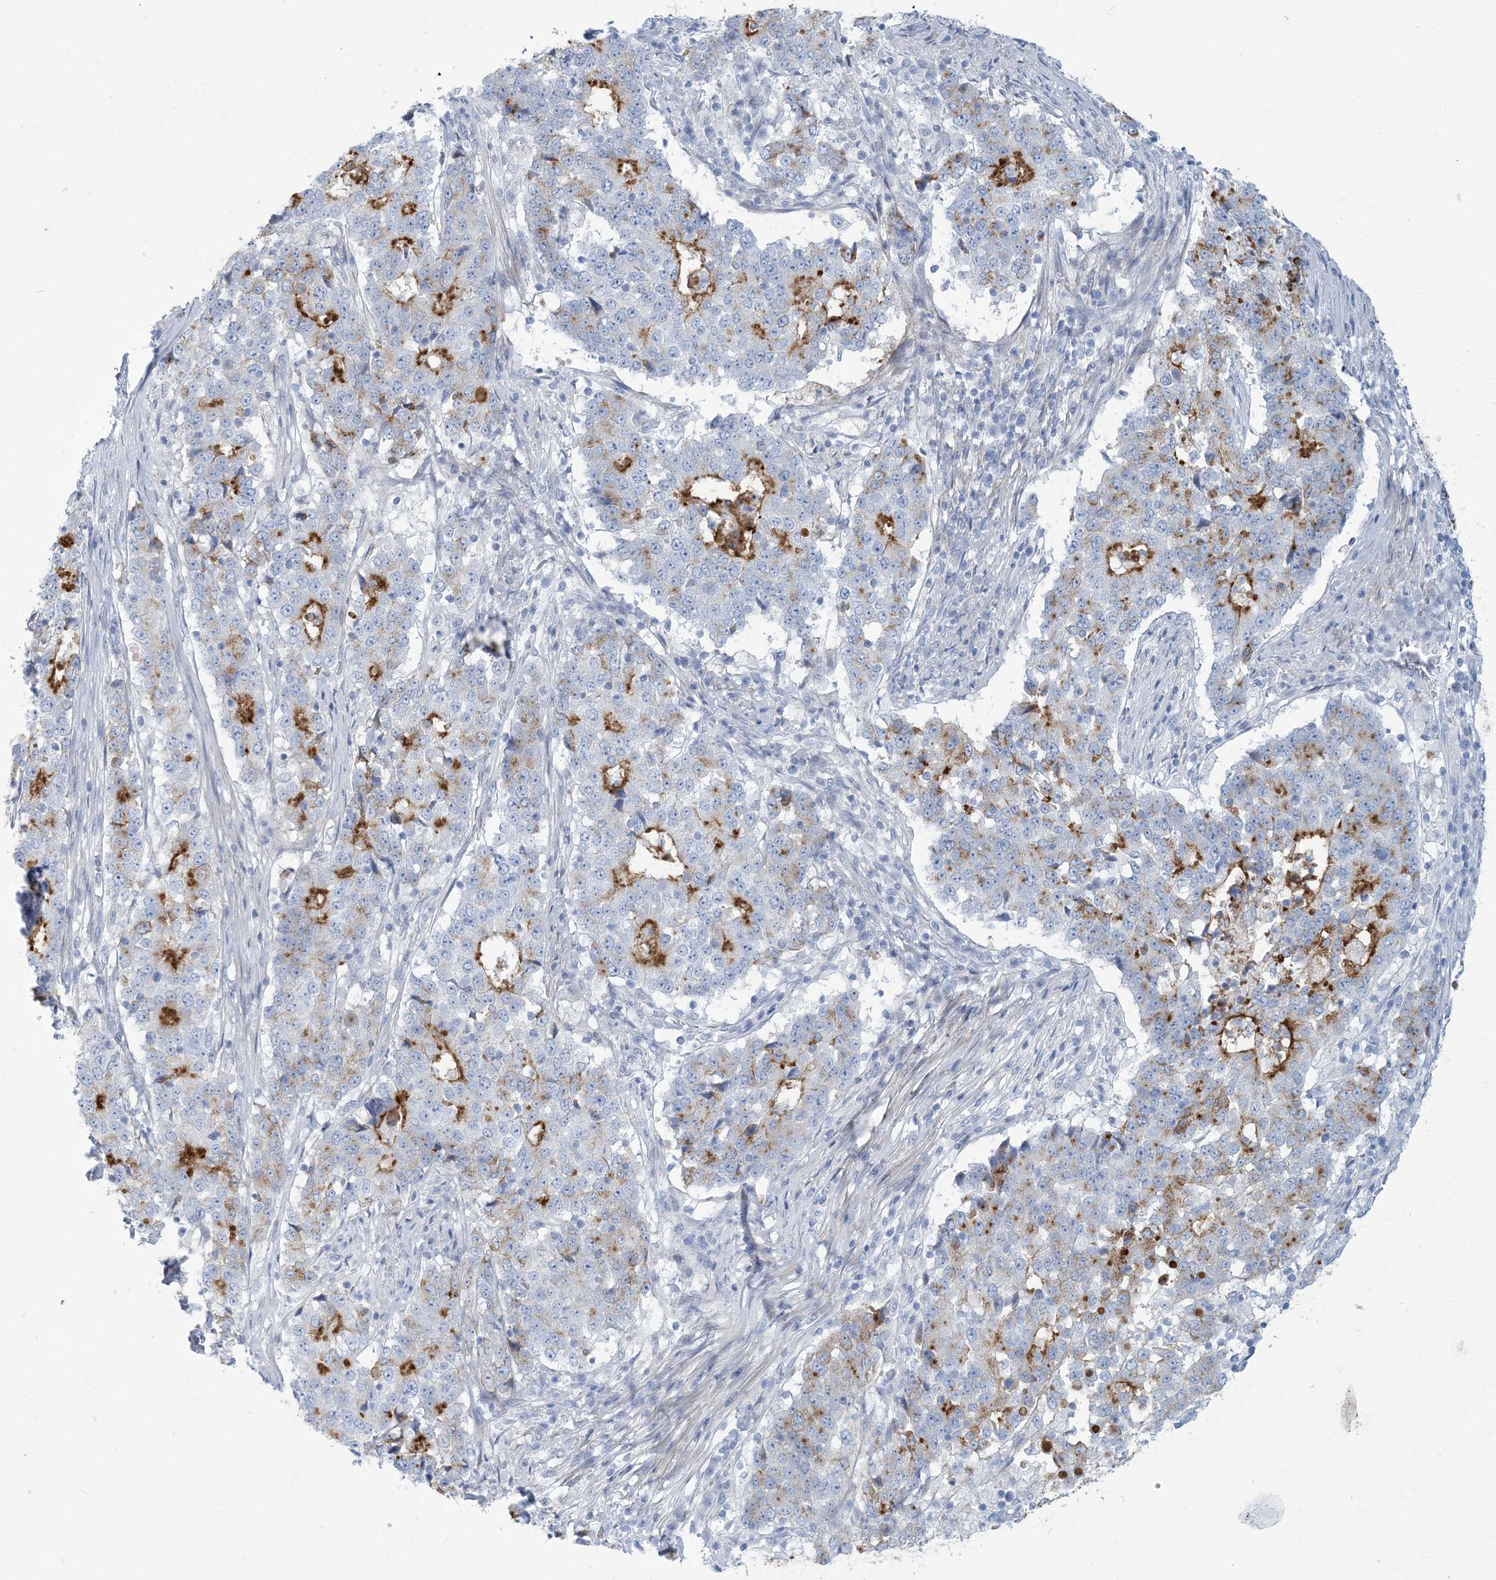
{"staining": {"intensity": "moderate", "quantity": "<25%", "location": "cytoplasmic/membranous"}, "tissue": "stomach cancer", "cell_type": "Tumor cells", "image_type": "cancer", "snomed": [{"axis": "morphology", "description": "Adenocarcinoma, NOS"}, {"axis": "topography", "description": "Stomach"}], "caption": "Adenocarcinoma (stomach) stained for a protein displays moderate cytoplasmic/membranous positivity in tumor cells.", "gene": "MOXD1", "patient": {"sex": "male", "age": 59}}